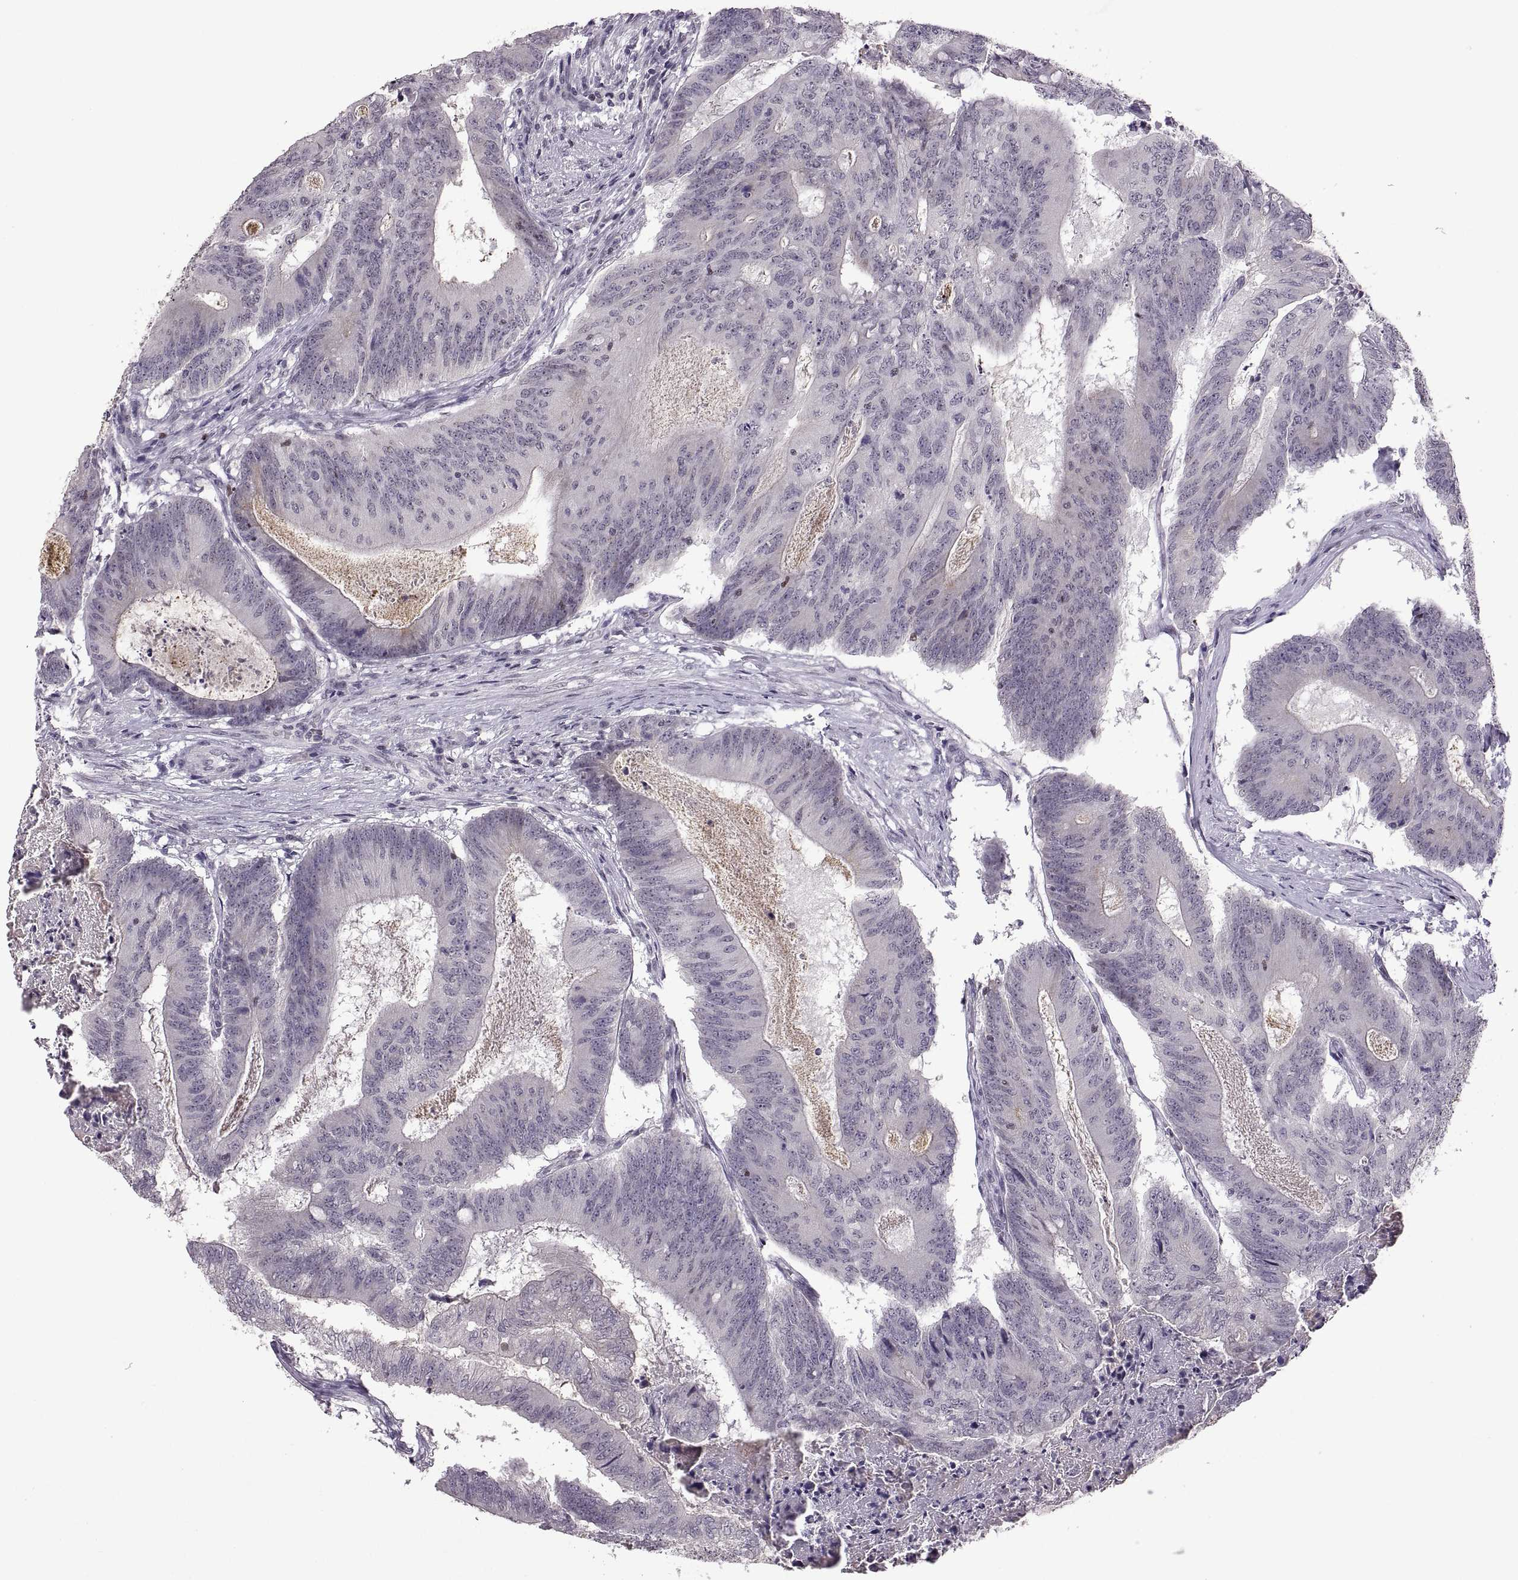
{"staining": {"intensity": "negative", "quantity": "none", "location": "none"}, "tissue": "colorectal cancer", "cell_type": "Tumor cells", "image_type": "cancer", "snomed": [{"axis": "morphology", "description": "Adenocarcinoma, NOS"}, {"axis": "topography", "description": "Colon"}], "caption": "A high-resolution histopathology image shows IHC staining of colorectal cancer (adenocarcinoma), which exhibits no significant expression in tumor cells.", "gene": "NEK2", "patient": {"sex": "female", "age": 70}}